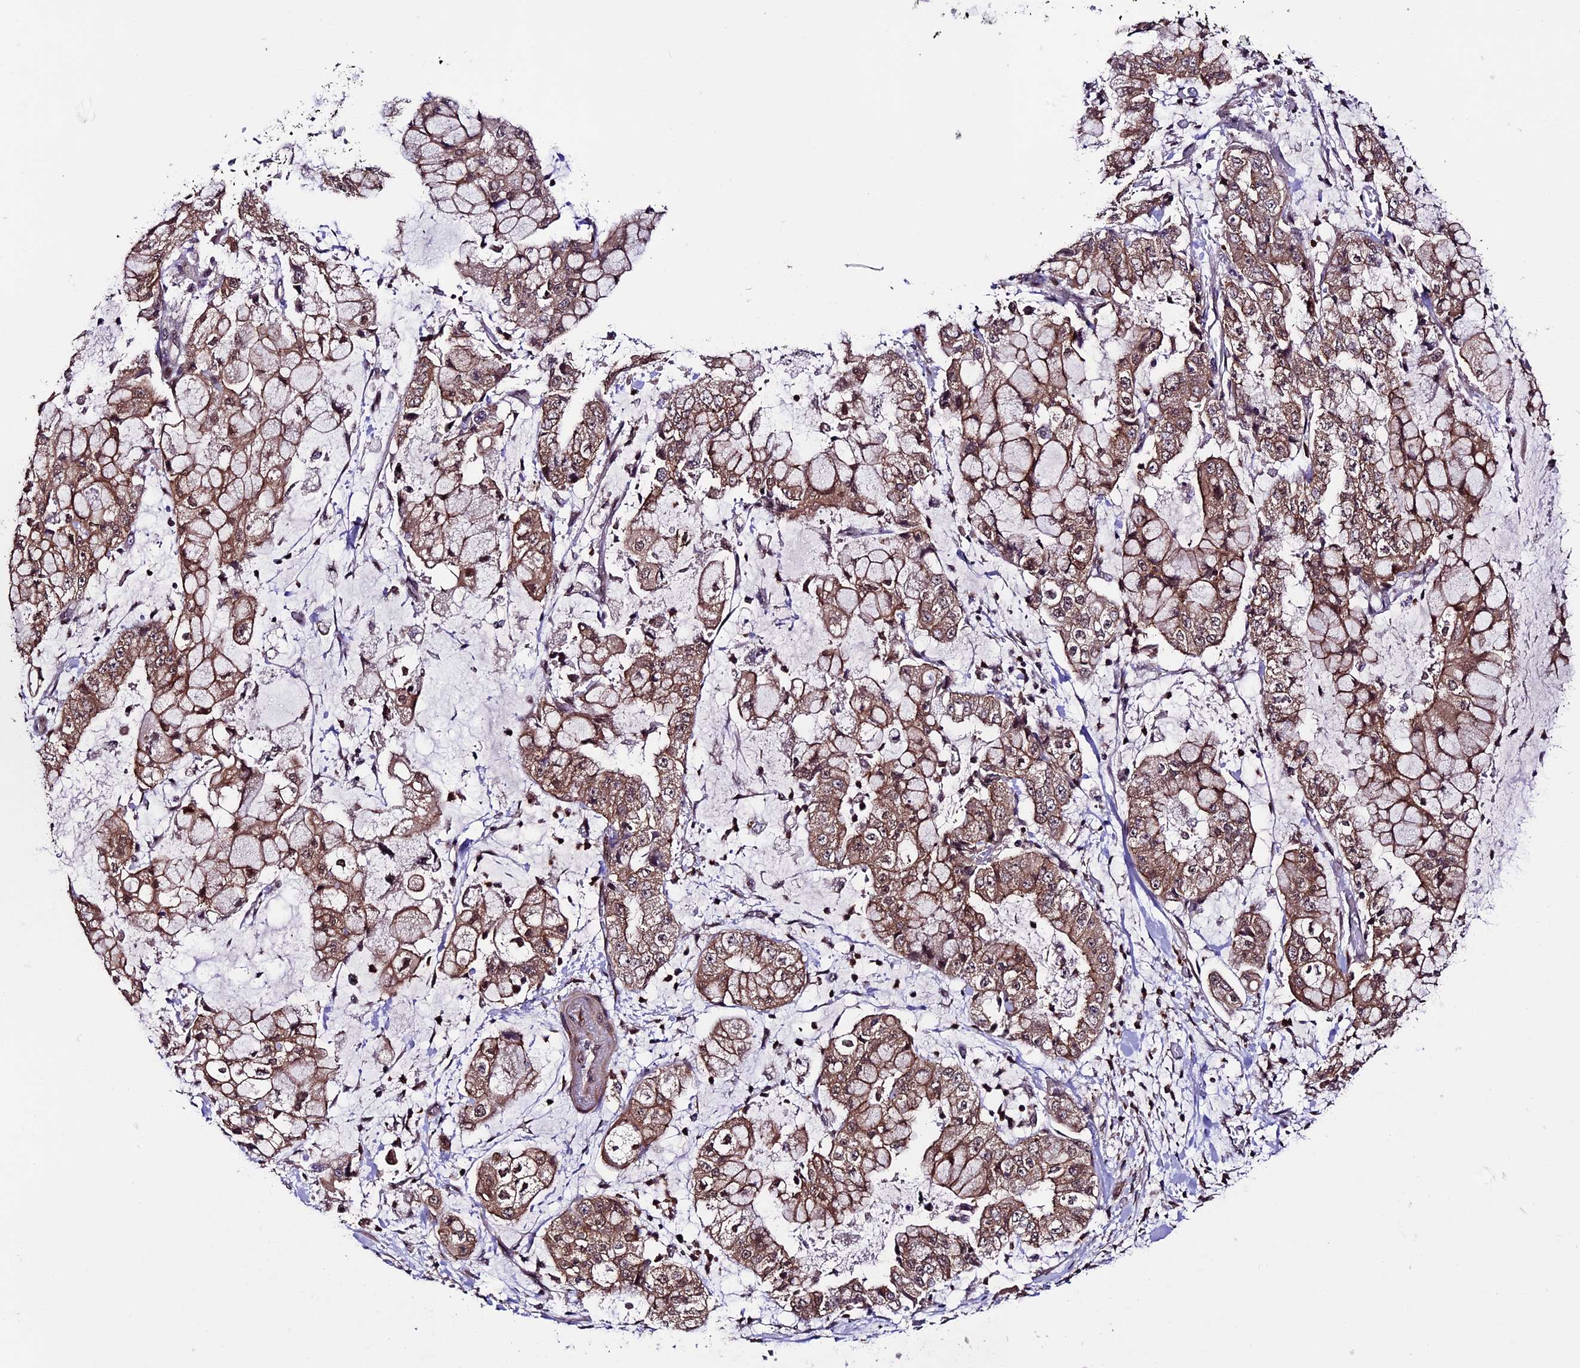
{"staining": {"intensity": "moderate", "quantity": ">75%", "location": "cytoplasmic/membranous"}, "tissue": "stomach cancer", "cell_type": "Tumor cells", "image_type": "cancer", "snomed": [{"axis": "morphology", "description": "Adenocarcinoma, NOS"}, {"axis": "topography", "description": "Stomach"}], "caption": "A medium amount of moderate cytoplasmic/membranous expression is appreciated in about >75% of tumor cells in stomach adenocarcinoma tissue. Using DAB (3,3'-diaminobenzidine) (brown) and hematoxylin (blue) stains, captured at high magnification using brightfield microscopy.", "gene": "SIPA1L3", "patient": {"sex": "male", "age": 76}}